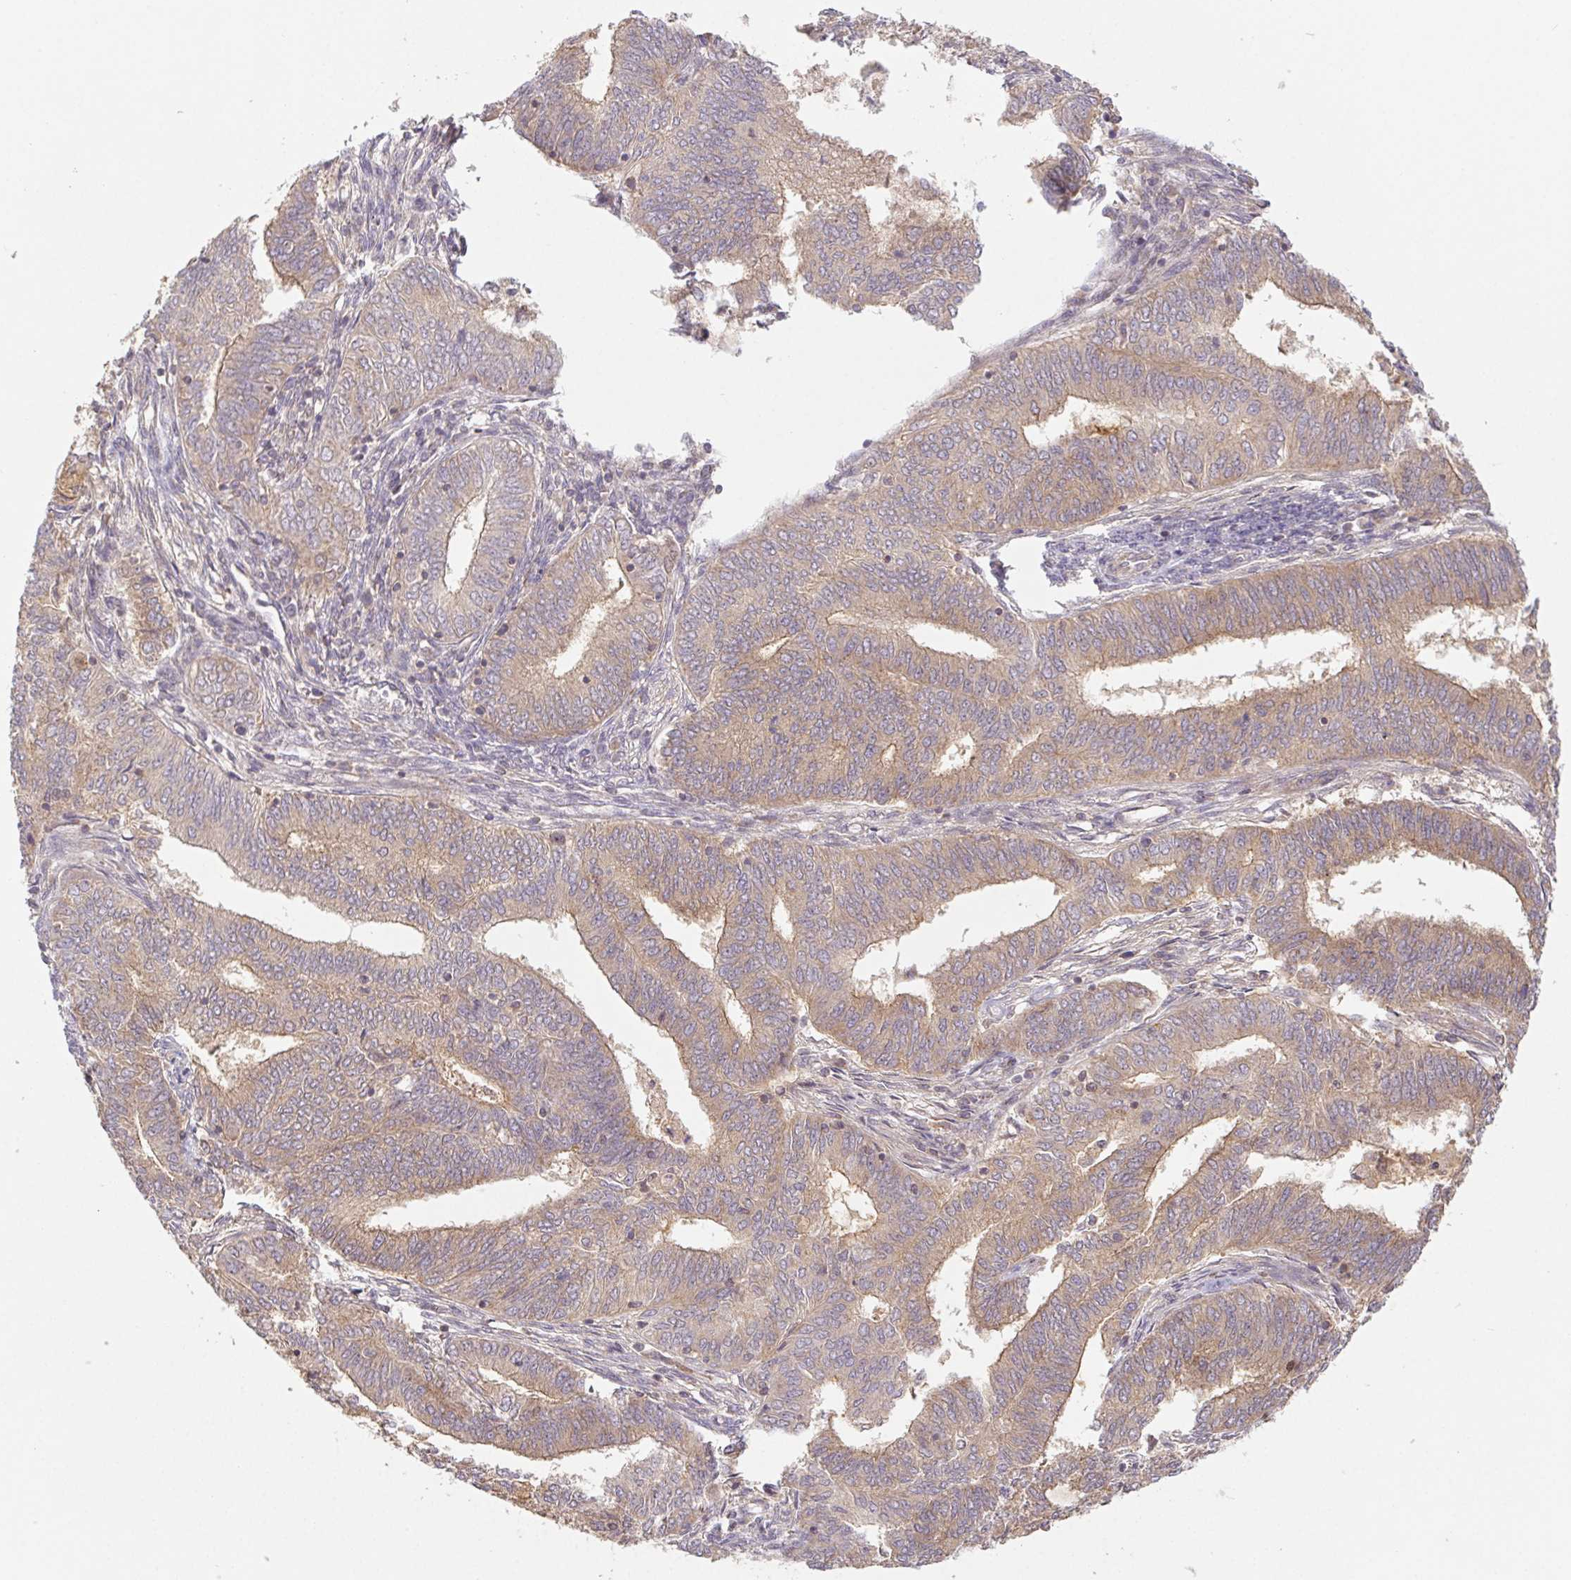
{"staining": {"intensity": "moderate", "quantity": "25%-75%", "location": "cytoplasmic/membranous"}, "tissue": "endometrial cancer", "cell_type": "Tumor cells", "image_type": "cancer", "snomed": [{"axis": "morphology", "description": "Adenocarcinoma, NOS"}, {"axis": "topography", "description": "Endometrium"}], "caption": "The immunohistochemical stain shows moderate cytoplasmic/membranous staining in tumor cells of endometrial adenocarcinoma tissue.", "gene": "MTHFD1", "patient": {"sex": "female", "age": 62}}